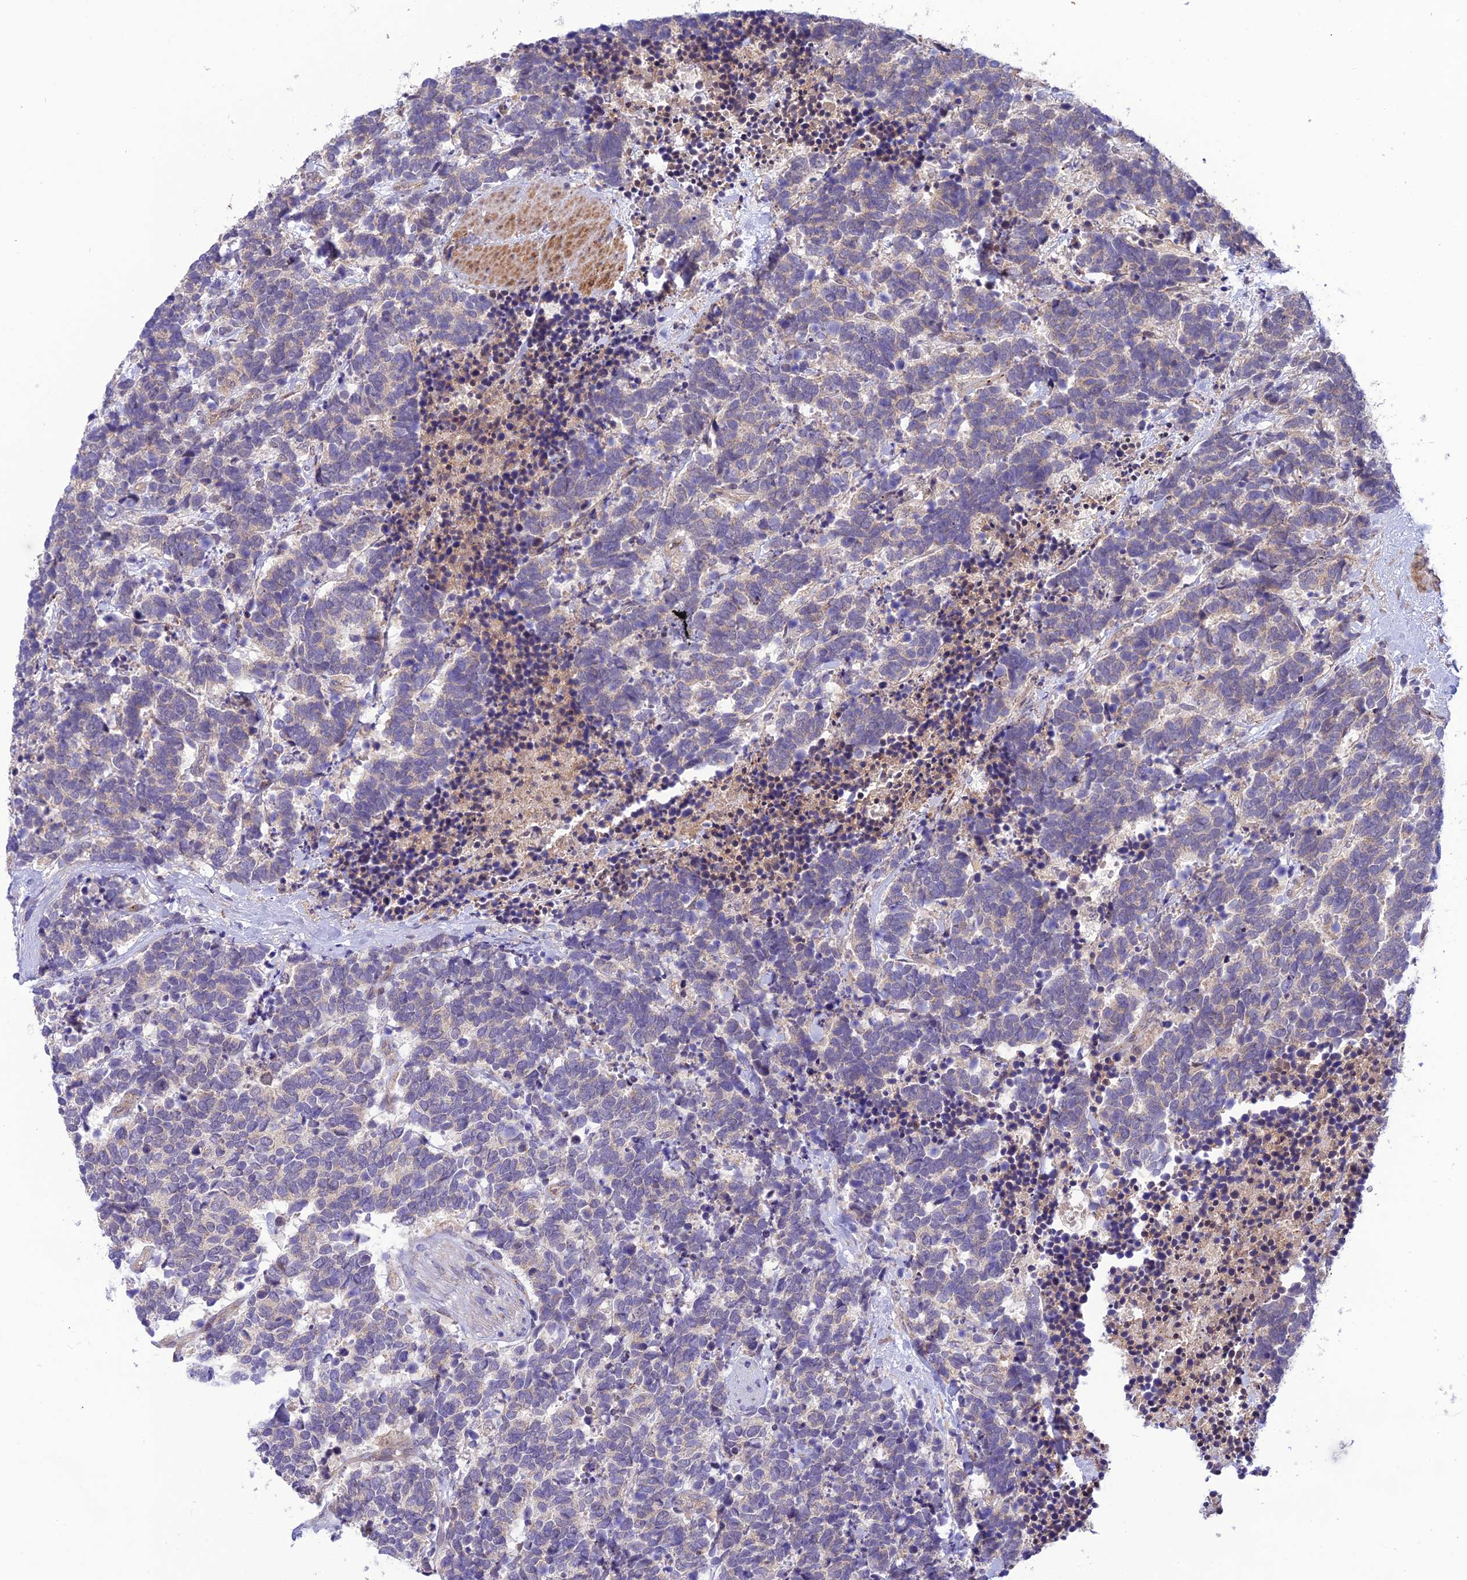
{"staining": {"intensity": "weak", "quantity": "<25%", "location": "cytoplasmic/membranous"}, "tissue": "carcinoid", "cell_type": "Tumor cells", "image_type": "cancer", "snomed": [{"axis": "morphology", "description": "Carcinoma, NOS"}, {"axis": "morphology", "description": "Carcinoid, malignant, NOS"}, {"axis": "topography", "description": "Prostate"}], "caption": "Tumor cells are negative for brown protein staining in carcinoid.", "gene": "UROS", "patient": {"sex": "male", "age": 57}}